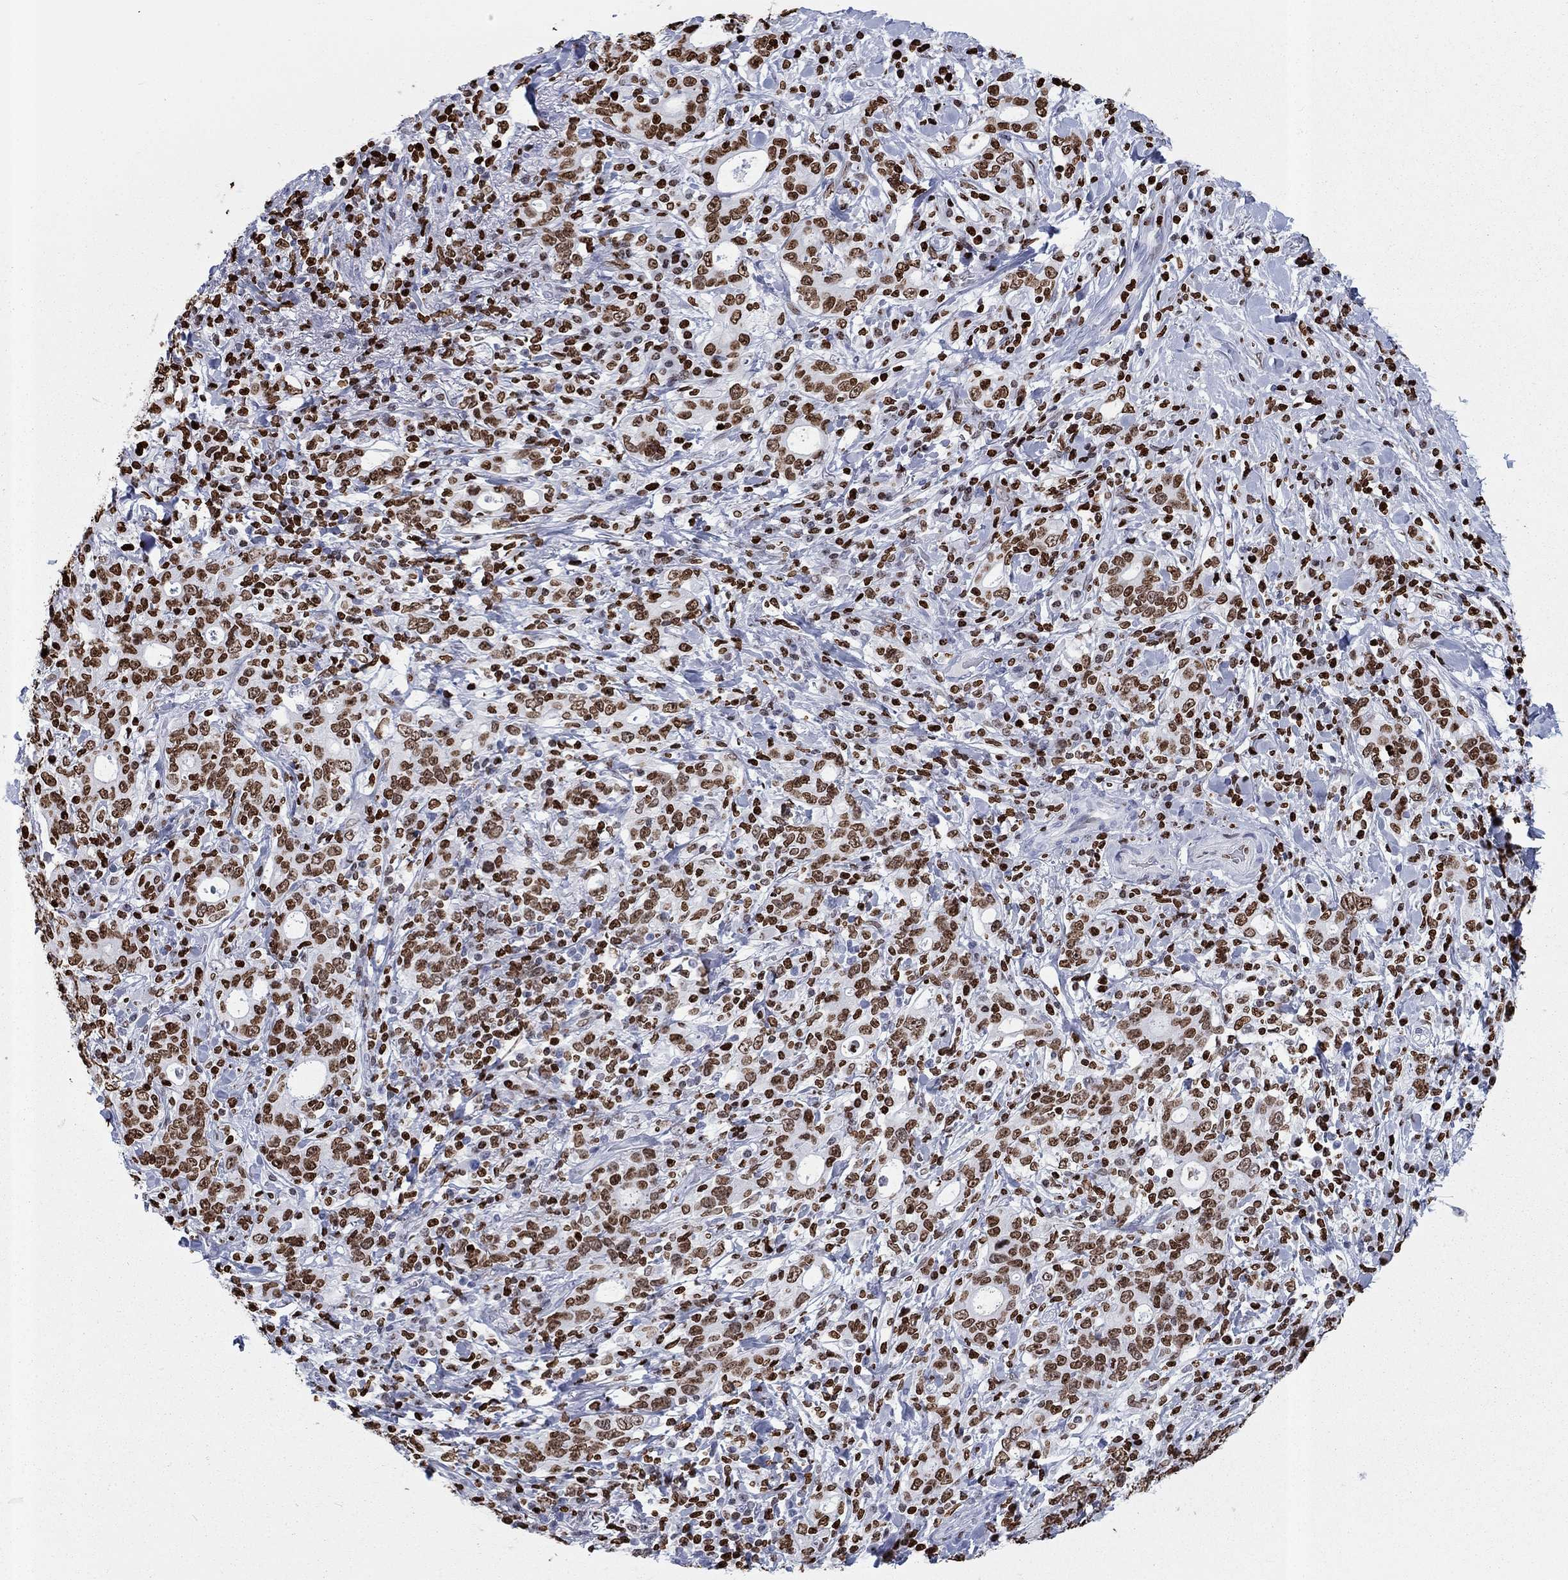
{"staining": {"intensity": "strong", "quantity": "25%-75%", "location": "nuclear"}, "tissue": "stomach cancer", "cell_type": "Tumor cells", "image_type": "cancer", "snomed": [{"axis": "morphology", "description": "Adenocarcinoma, NOS"}, {"axis": "topography", "description": "Stomach"}], "caption": "Protein analysis of stomach cancer (adenocarcinoma) tissue shows strong nuclear positivity in about 25%-75% of tumor cells.", "gene": "H1-5", "patient": {"sex": "male", "age": 79}}